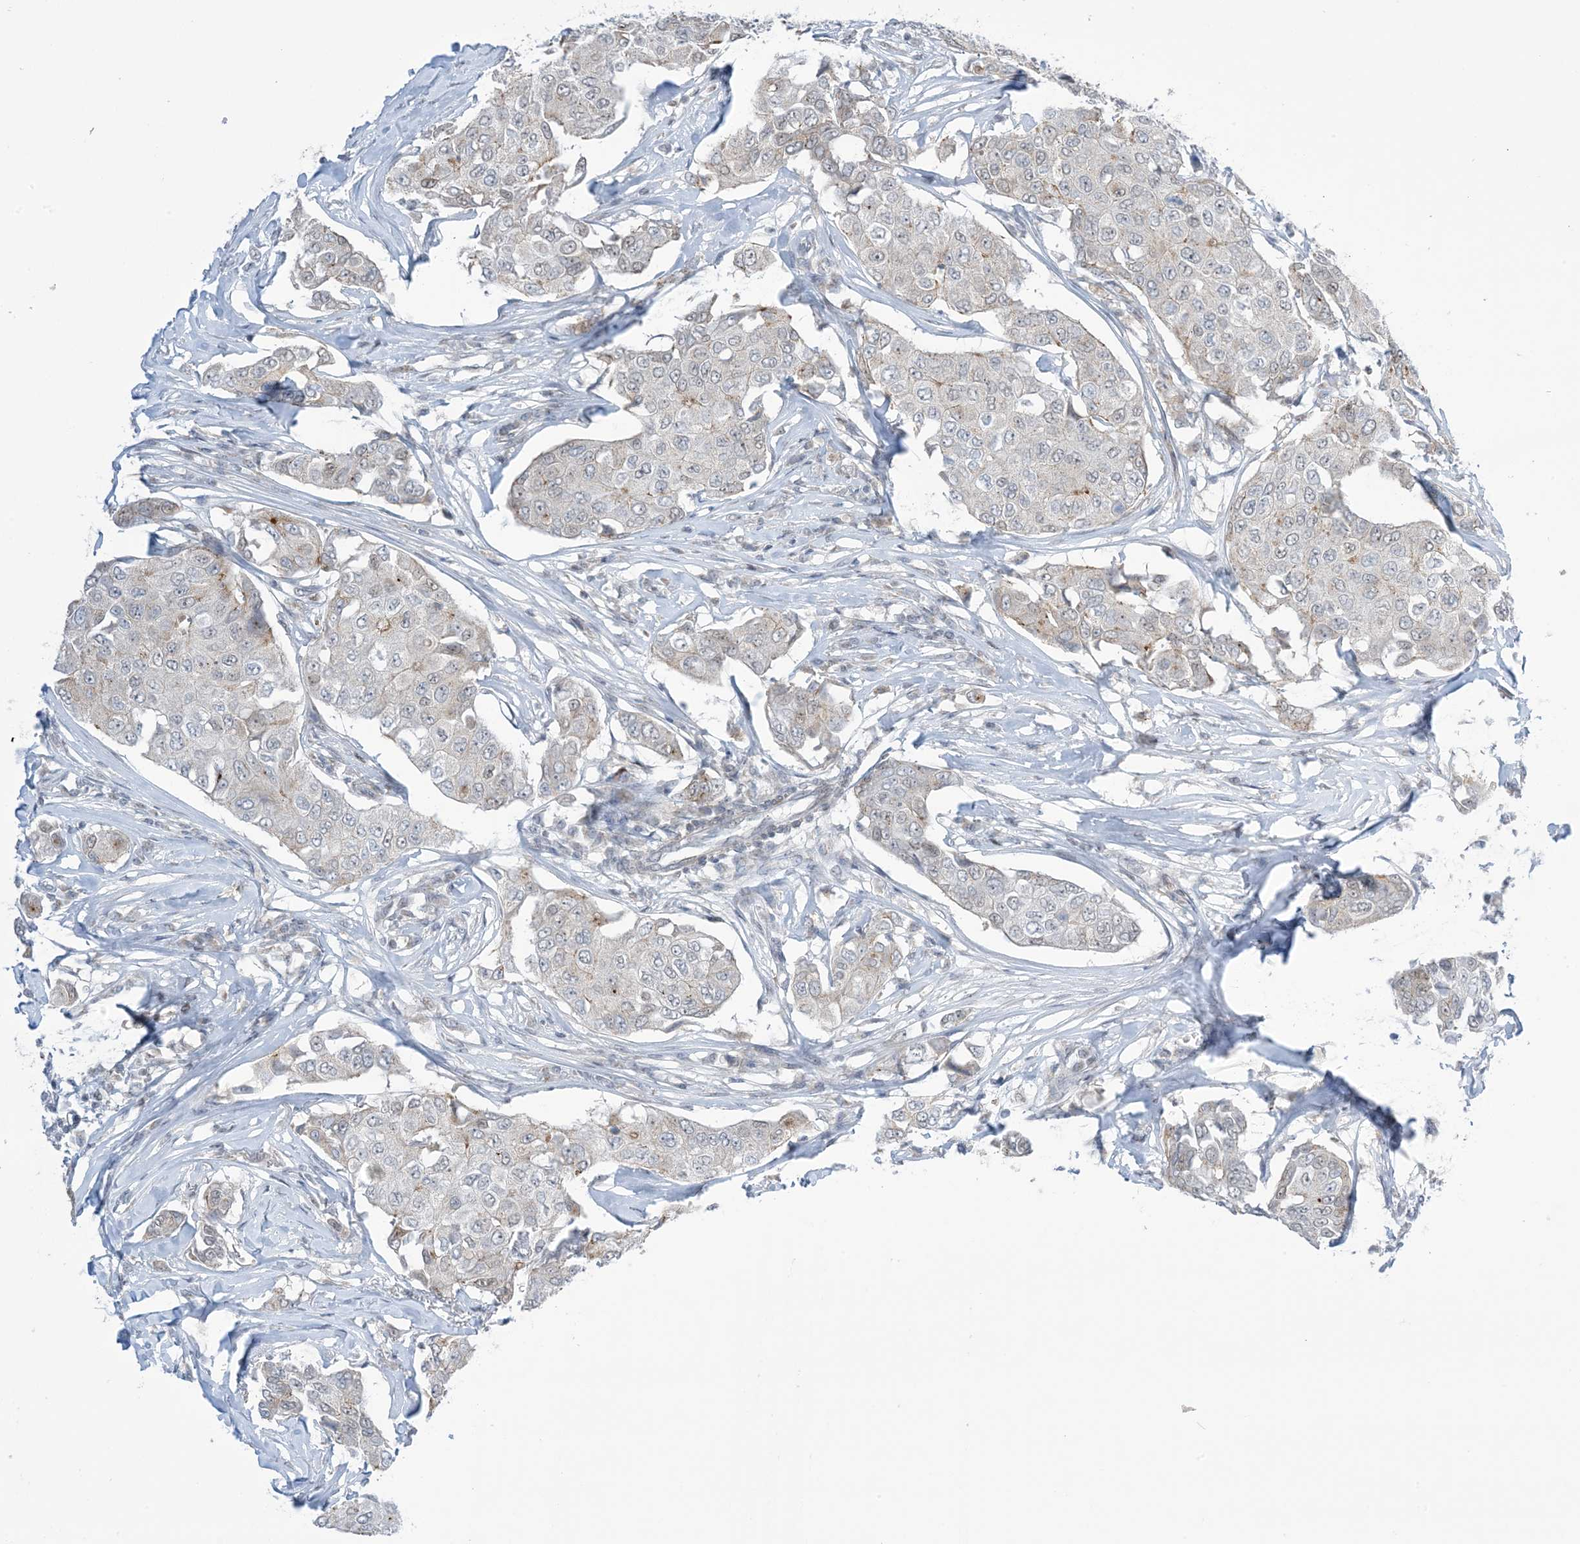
{"staining": {"intensity": "negative", "quantity": "none", "location": "none"}, "tissue": "breast cancer", "cell_type": "Tumor cells", "image_type": "cancer", "snomed": [{"axis": "morphology", "description": "Duct carcinoma"}, {"axis": "topography", "description": "Breast"}], "caption": "Immunohistochemistry photomicrograph of neoplastic tissue: invasive ductal carcinoma (breast) stained with DAB (3,3'-diaminobenzidine) shows no significant protein expression in tumor cells.", "gene": "TFPT", "patient": {"sex": "female", "age": 80}}